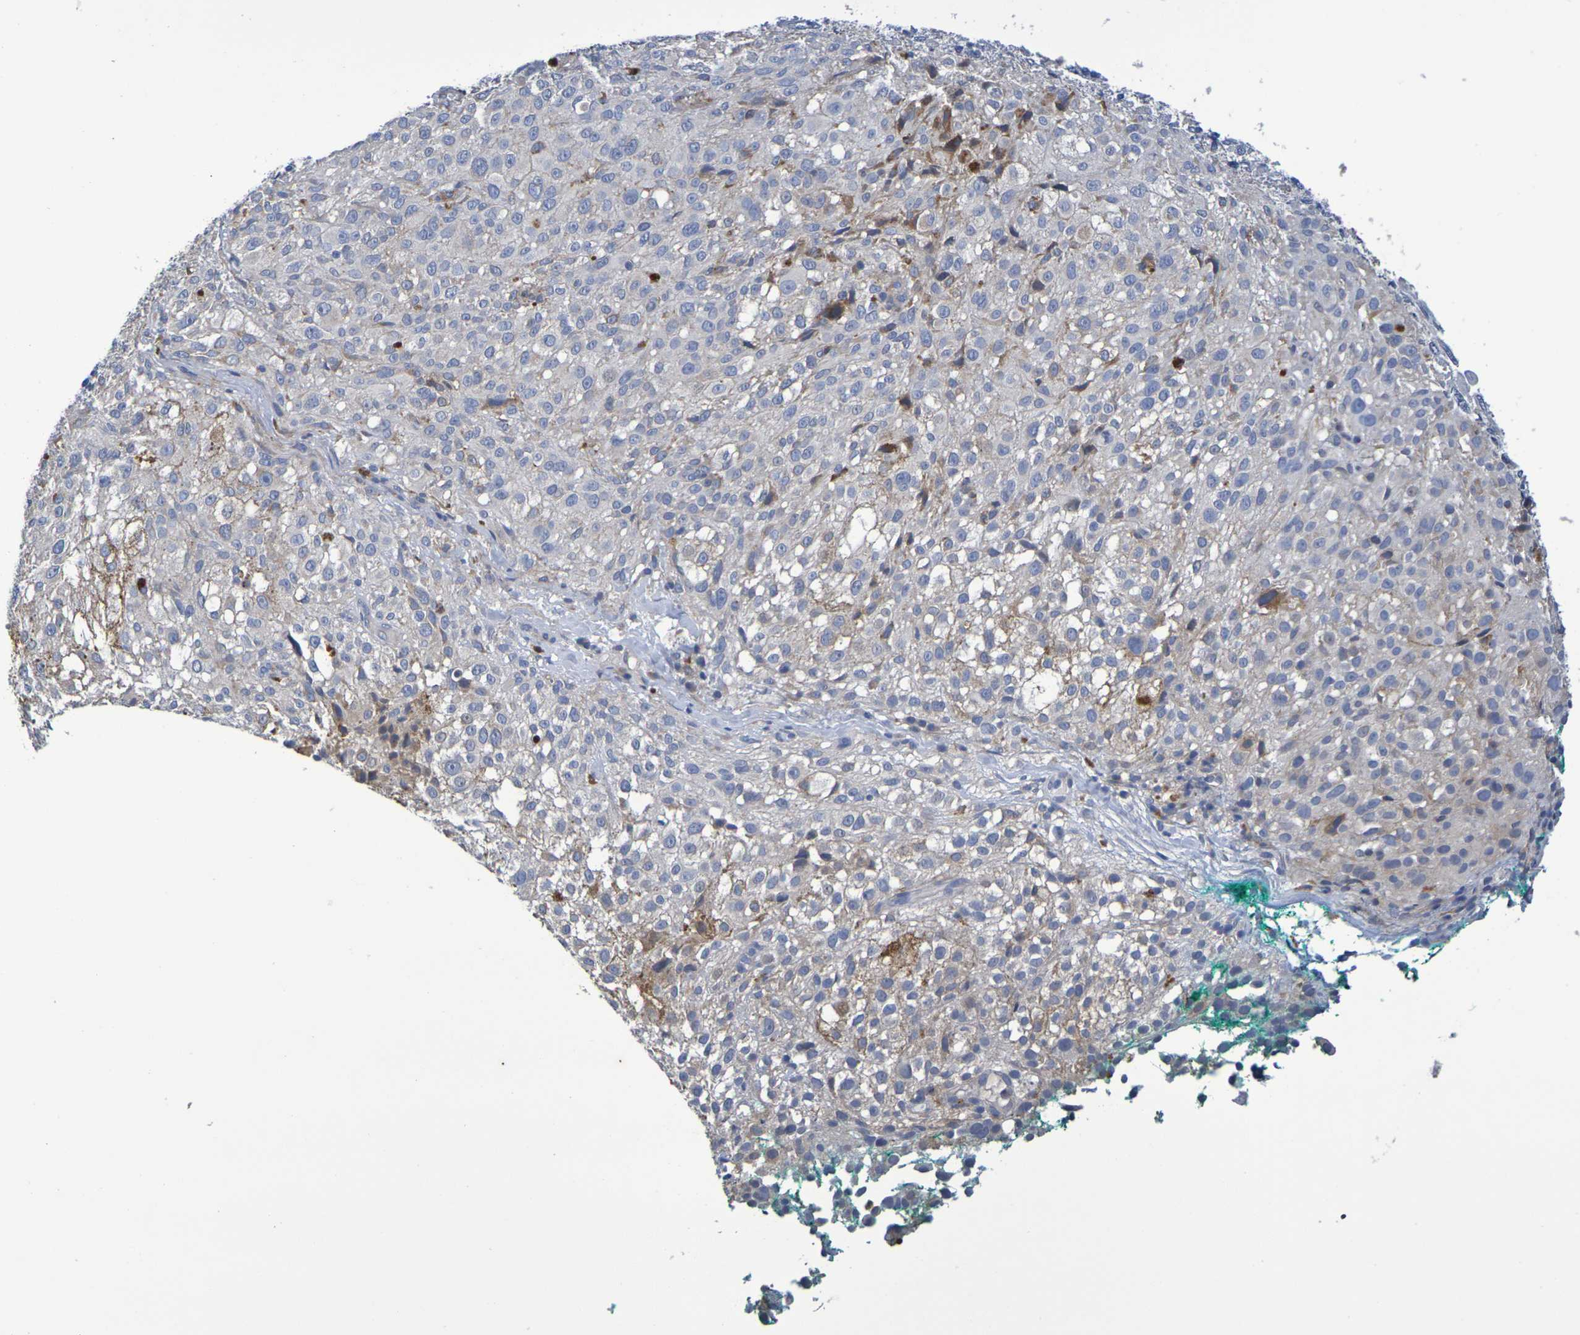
{"staining": {"intensity": "weak", "quantity": "<25%", "location": "cytoplasmic/membranous"}, "tissue": "melanoma", "cell_type": "Tumor cells", "image_type": "cancer", "snomed": [{"axis": "morphology", "description": "Necrosis, NOS"}, {"axis": "morphology", "description": "Malignant melanoma, NOS"}, {"axis": "topography", "description": "Skin"}], "caption": "Melanoma stained for a protein using immunohistochemistry (IHC) reveals no staining tumor cells.", "gene": "SDC4", "patient": {"sex": "female", "age": 87}}